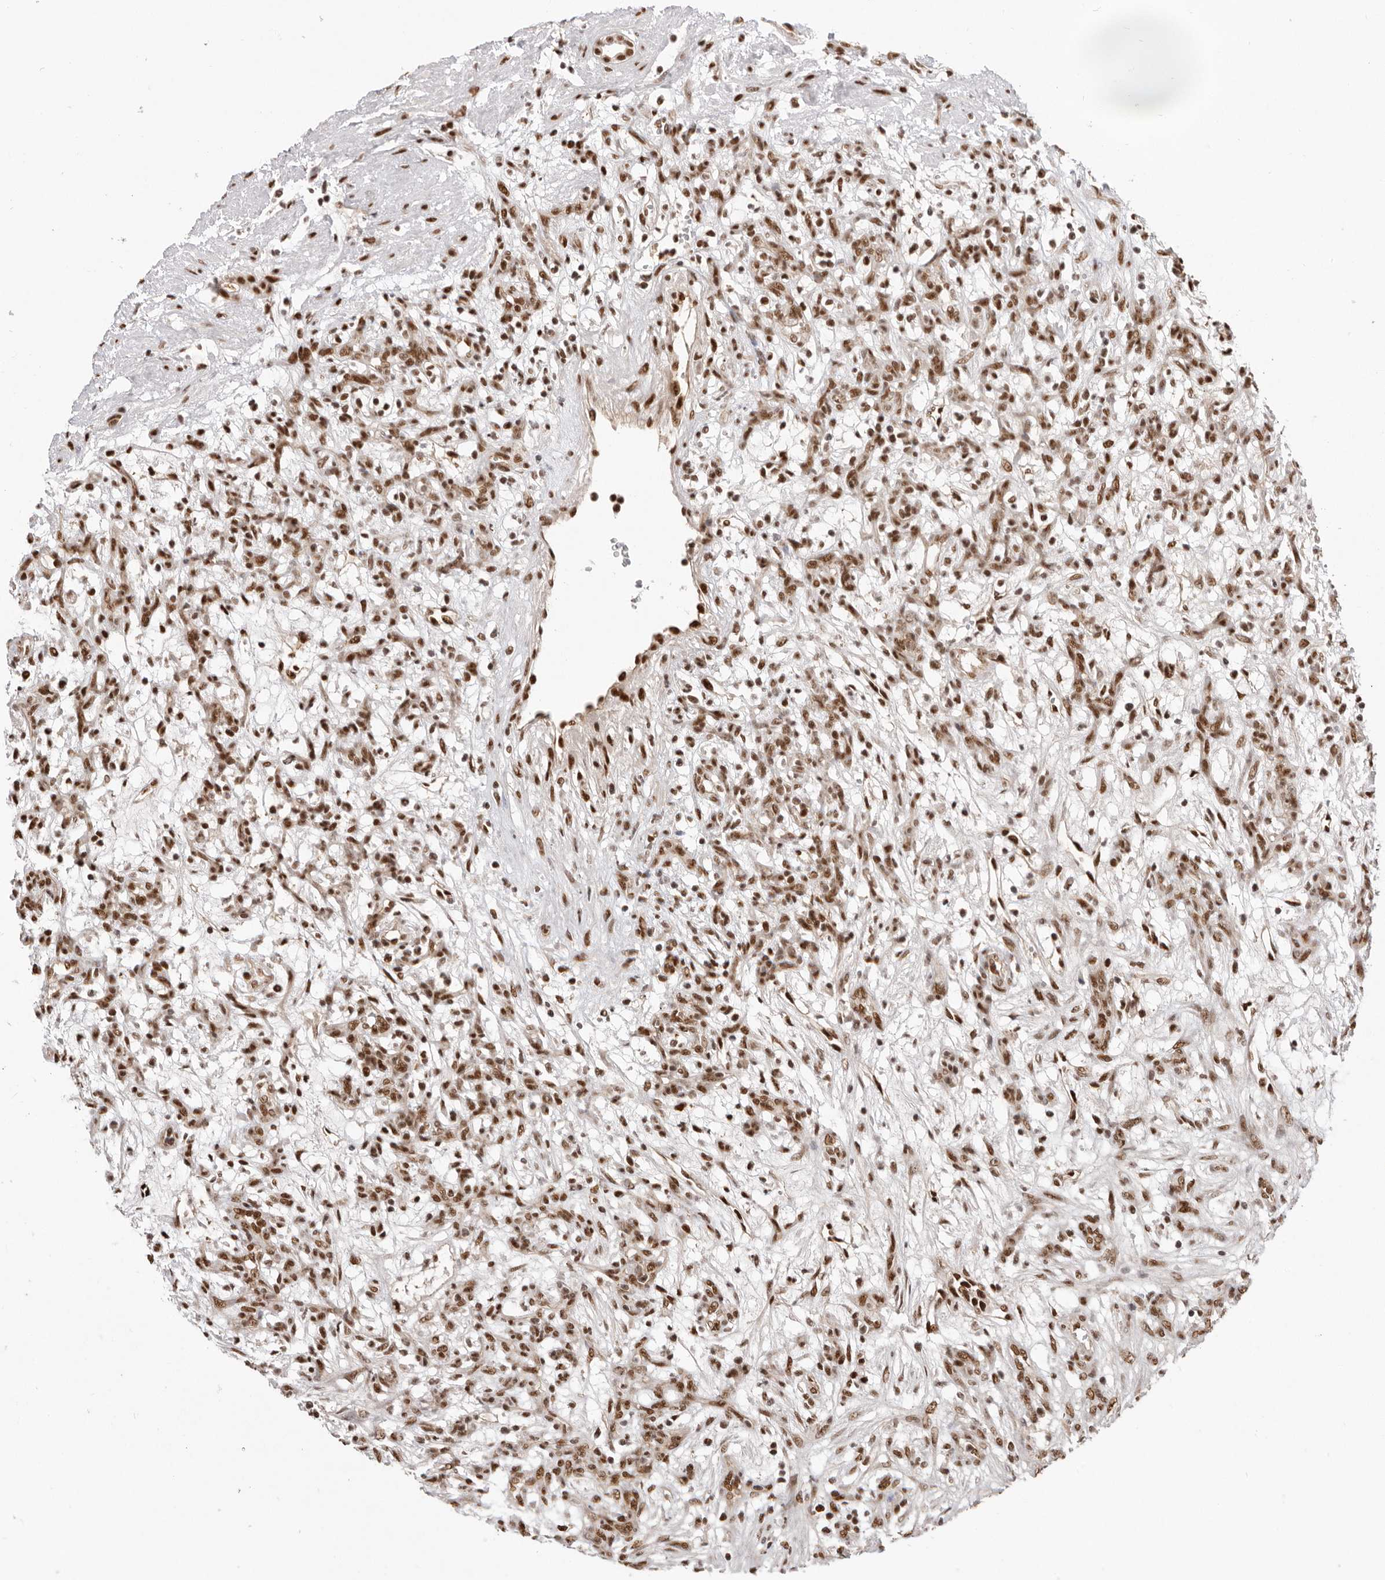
{"staining": {"intensity": "moderate", "quantity": ">75%", "location": "nuclear"}, "tissue": "renal cancer", "cell_type": "Tumor cells", "image_type": "cancer", "snomed": [{"axis": "morphology", "description": "Adenocarcinoma, NOS"}, {"axis": "topography", "description": "Kidney"}], "caption": "DAB immunohistochemical staining of human adenocarcinoma (renal) exhibits moderate nuclear protein staining in approximately >75% of tumor cells.", "gene": "CHTOP", "patient": {"sex": "female", "age": 57}}